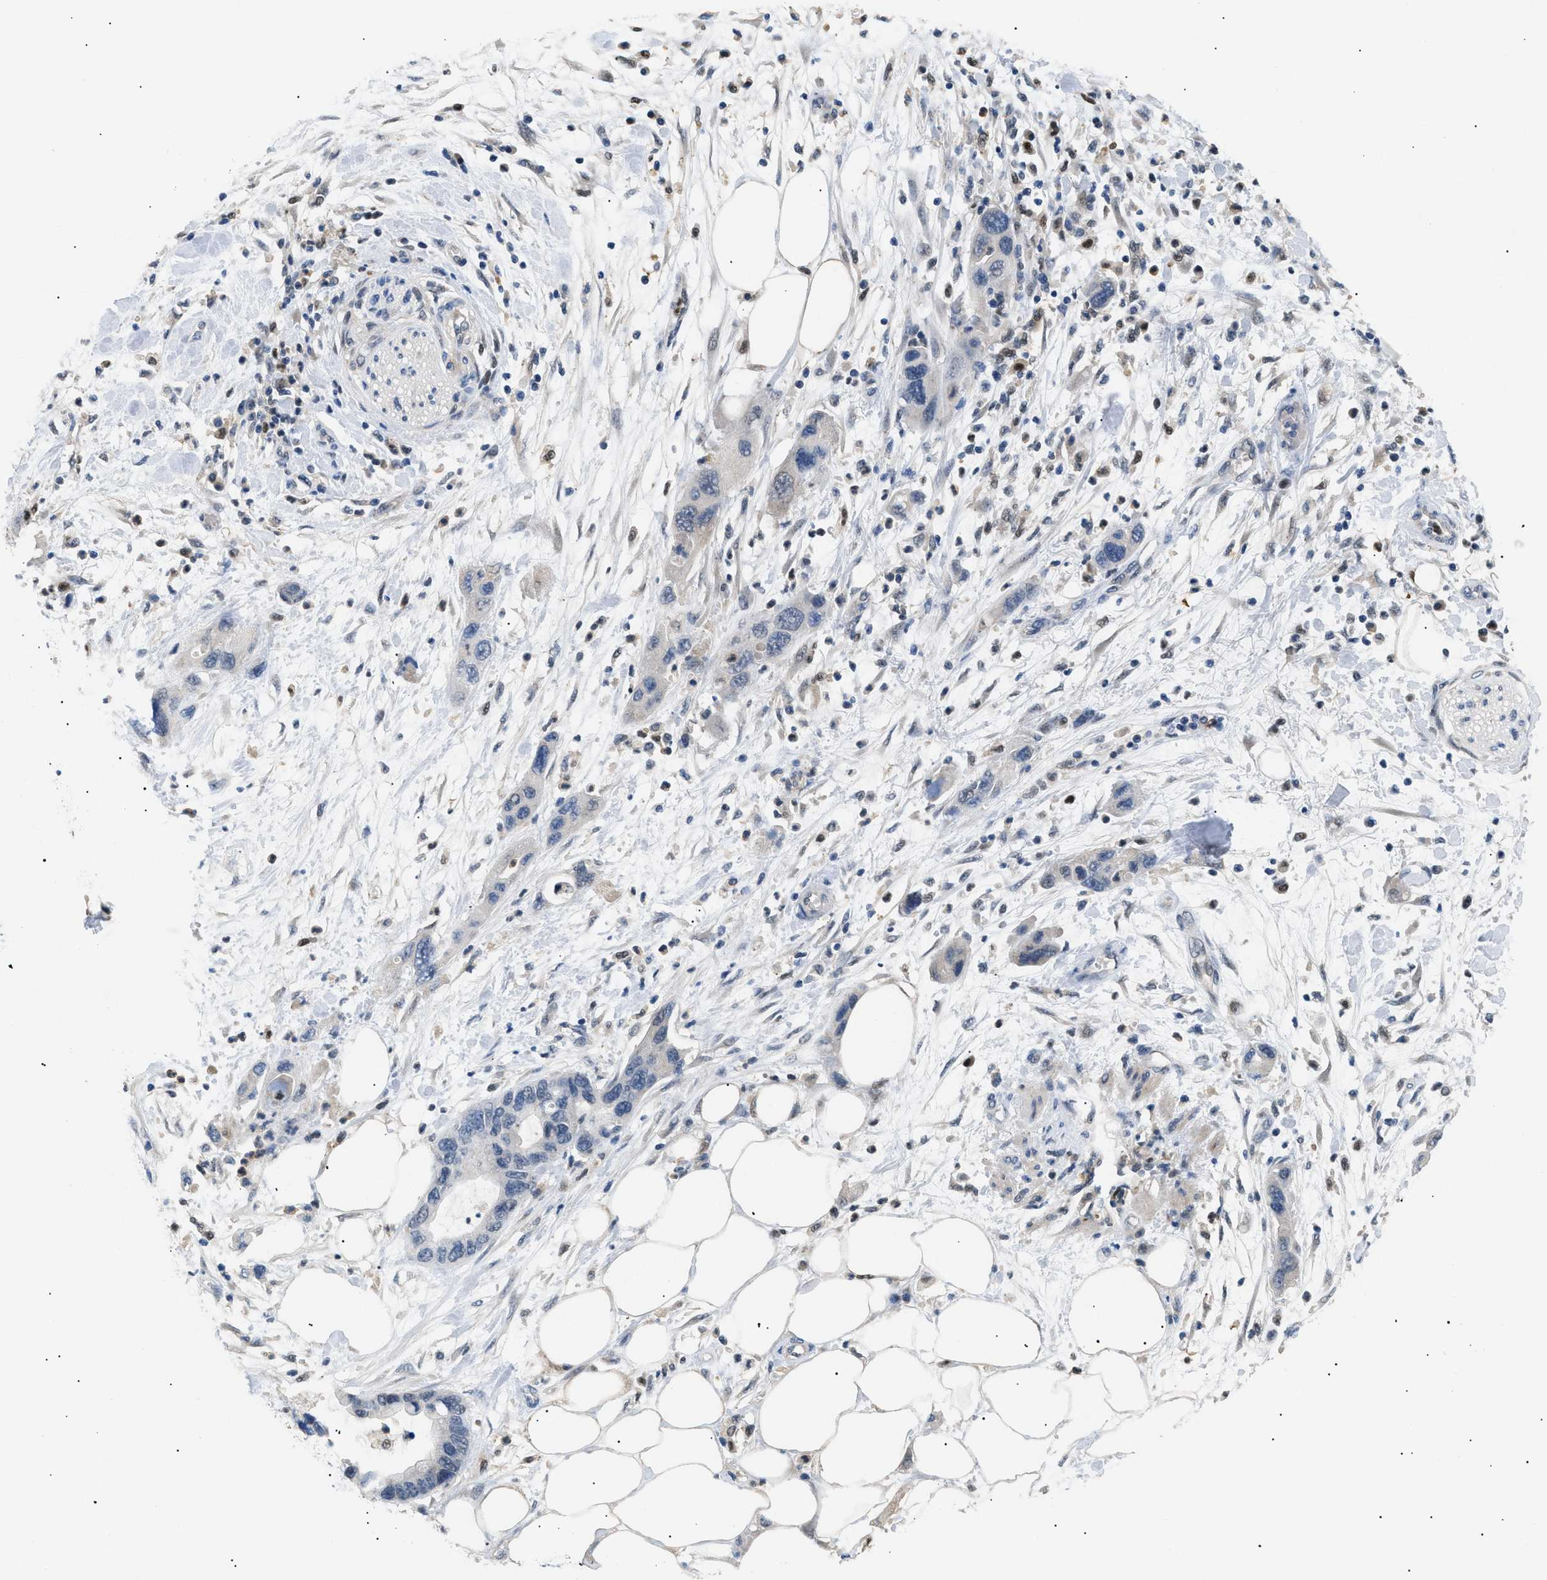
{"staining": {"intensity": "weak", "quantity": "<25%", "location": "cytoplasmic/membranous"}, "tissue": "pancreatic cancer", "cell_type": "Tumor cells", "image_type": "cancer", "snomed": [{"axis": "morphology", "description": "Normal tissue, NOS"}, {"axis": "morphology", "description": "Adenocarcinoma, NOS"}, {"axis": "topography", "description": "Pancreas"}], "caption": "Immunohistochemical staining of human pancreatic cancer exhibits no significant positivity in tumor cells.", "gene": "AKR1A1", "patient": {"sex": "female", "age": 71}}